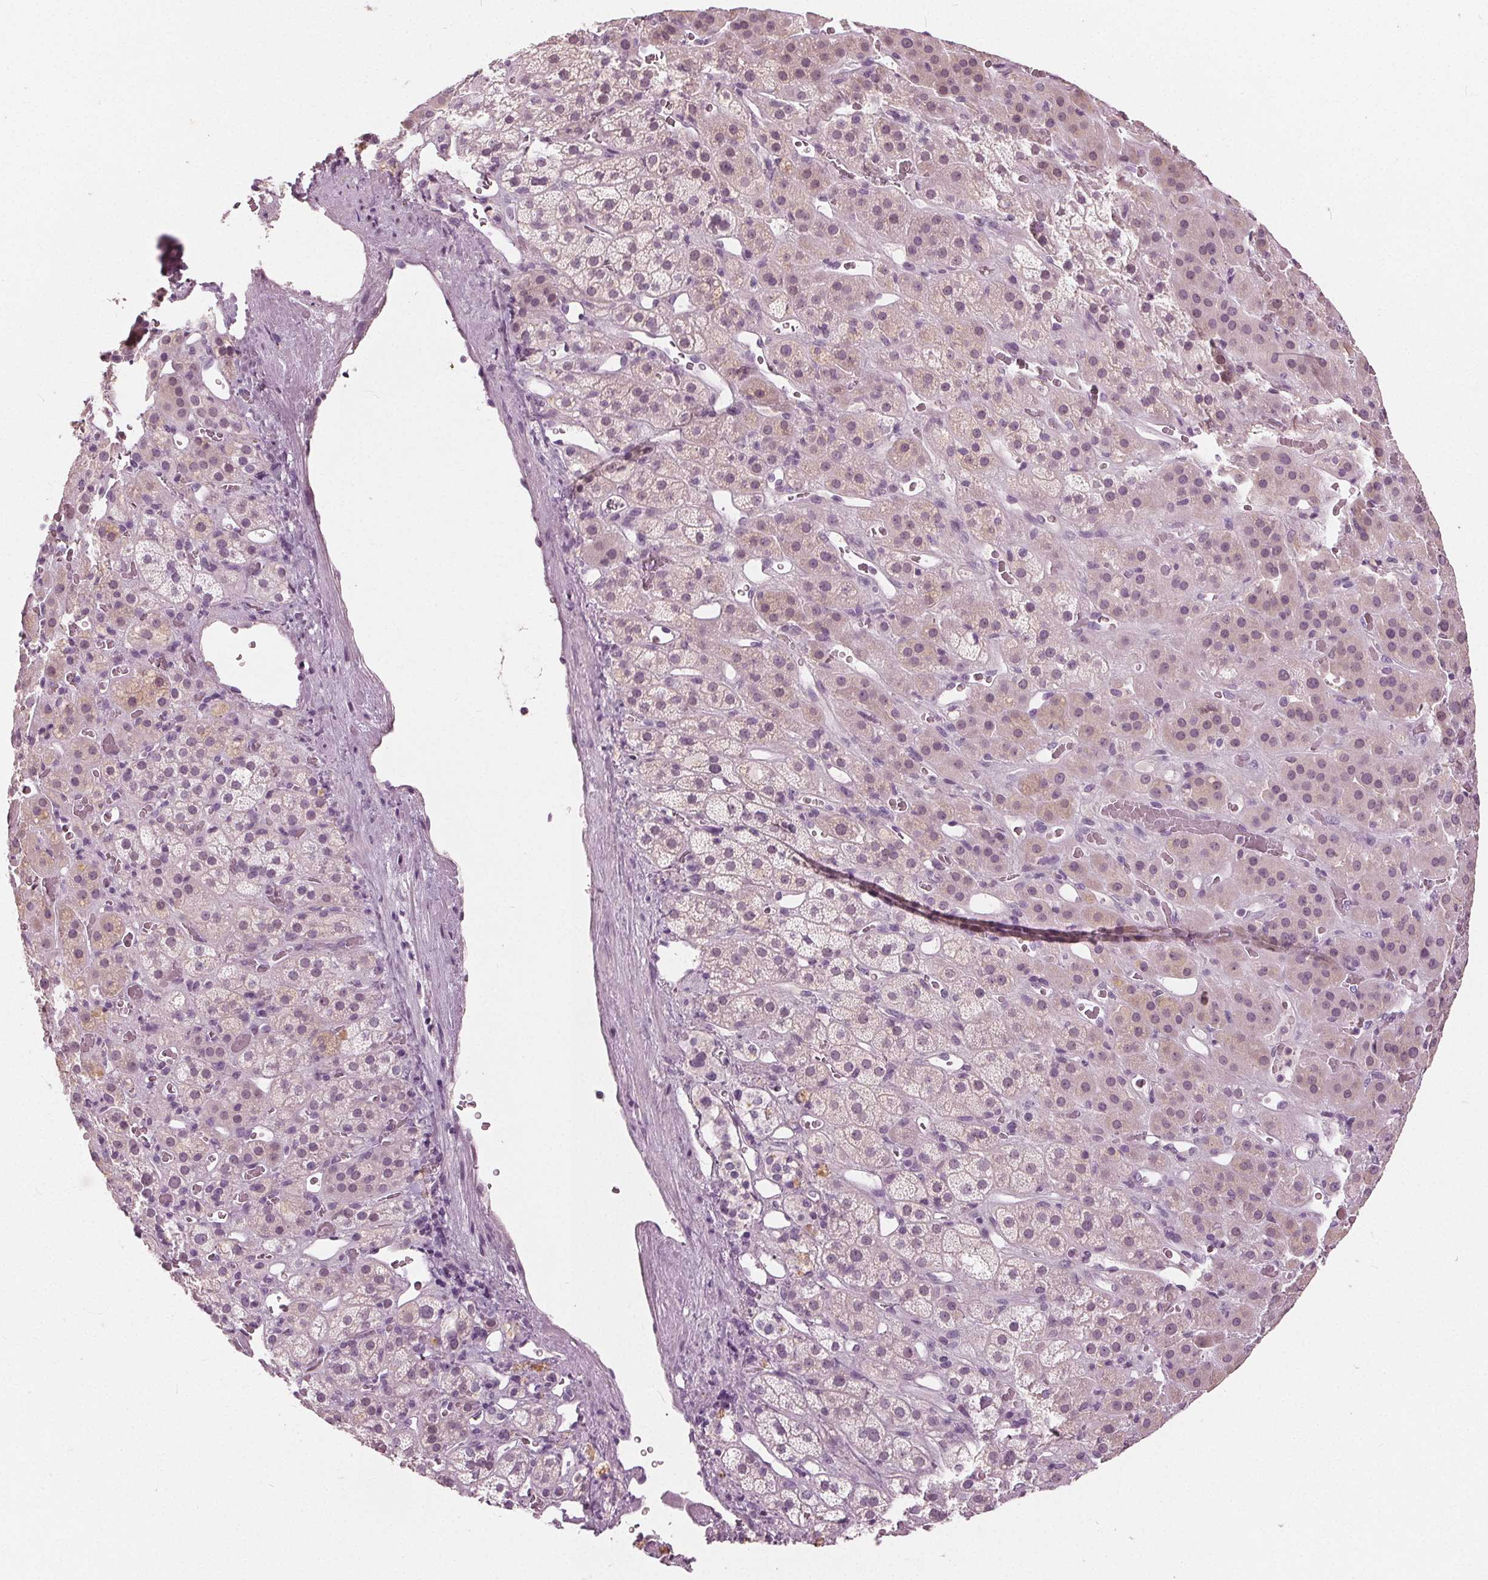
{"staining": {"intensity": "negative", "quantity": "none", "location": "none"}, "tissue": "adrenal gland", "cell_type": "Glandular cells", "image_type": "normal", "snomed": [{"axis": "morphology", "description": "Normal tissue, NOS"}, {"axis": "topography", "description": "Adrenal gland"}], "caption": "Human adrenal gland stained for a protein using immunohistochemistry (IHC) reveals no staining in glandular cells.", "gene": "TKFC", "patient": {"sex": "male", "age": 57}}